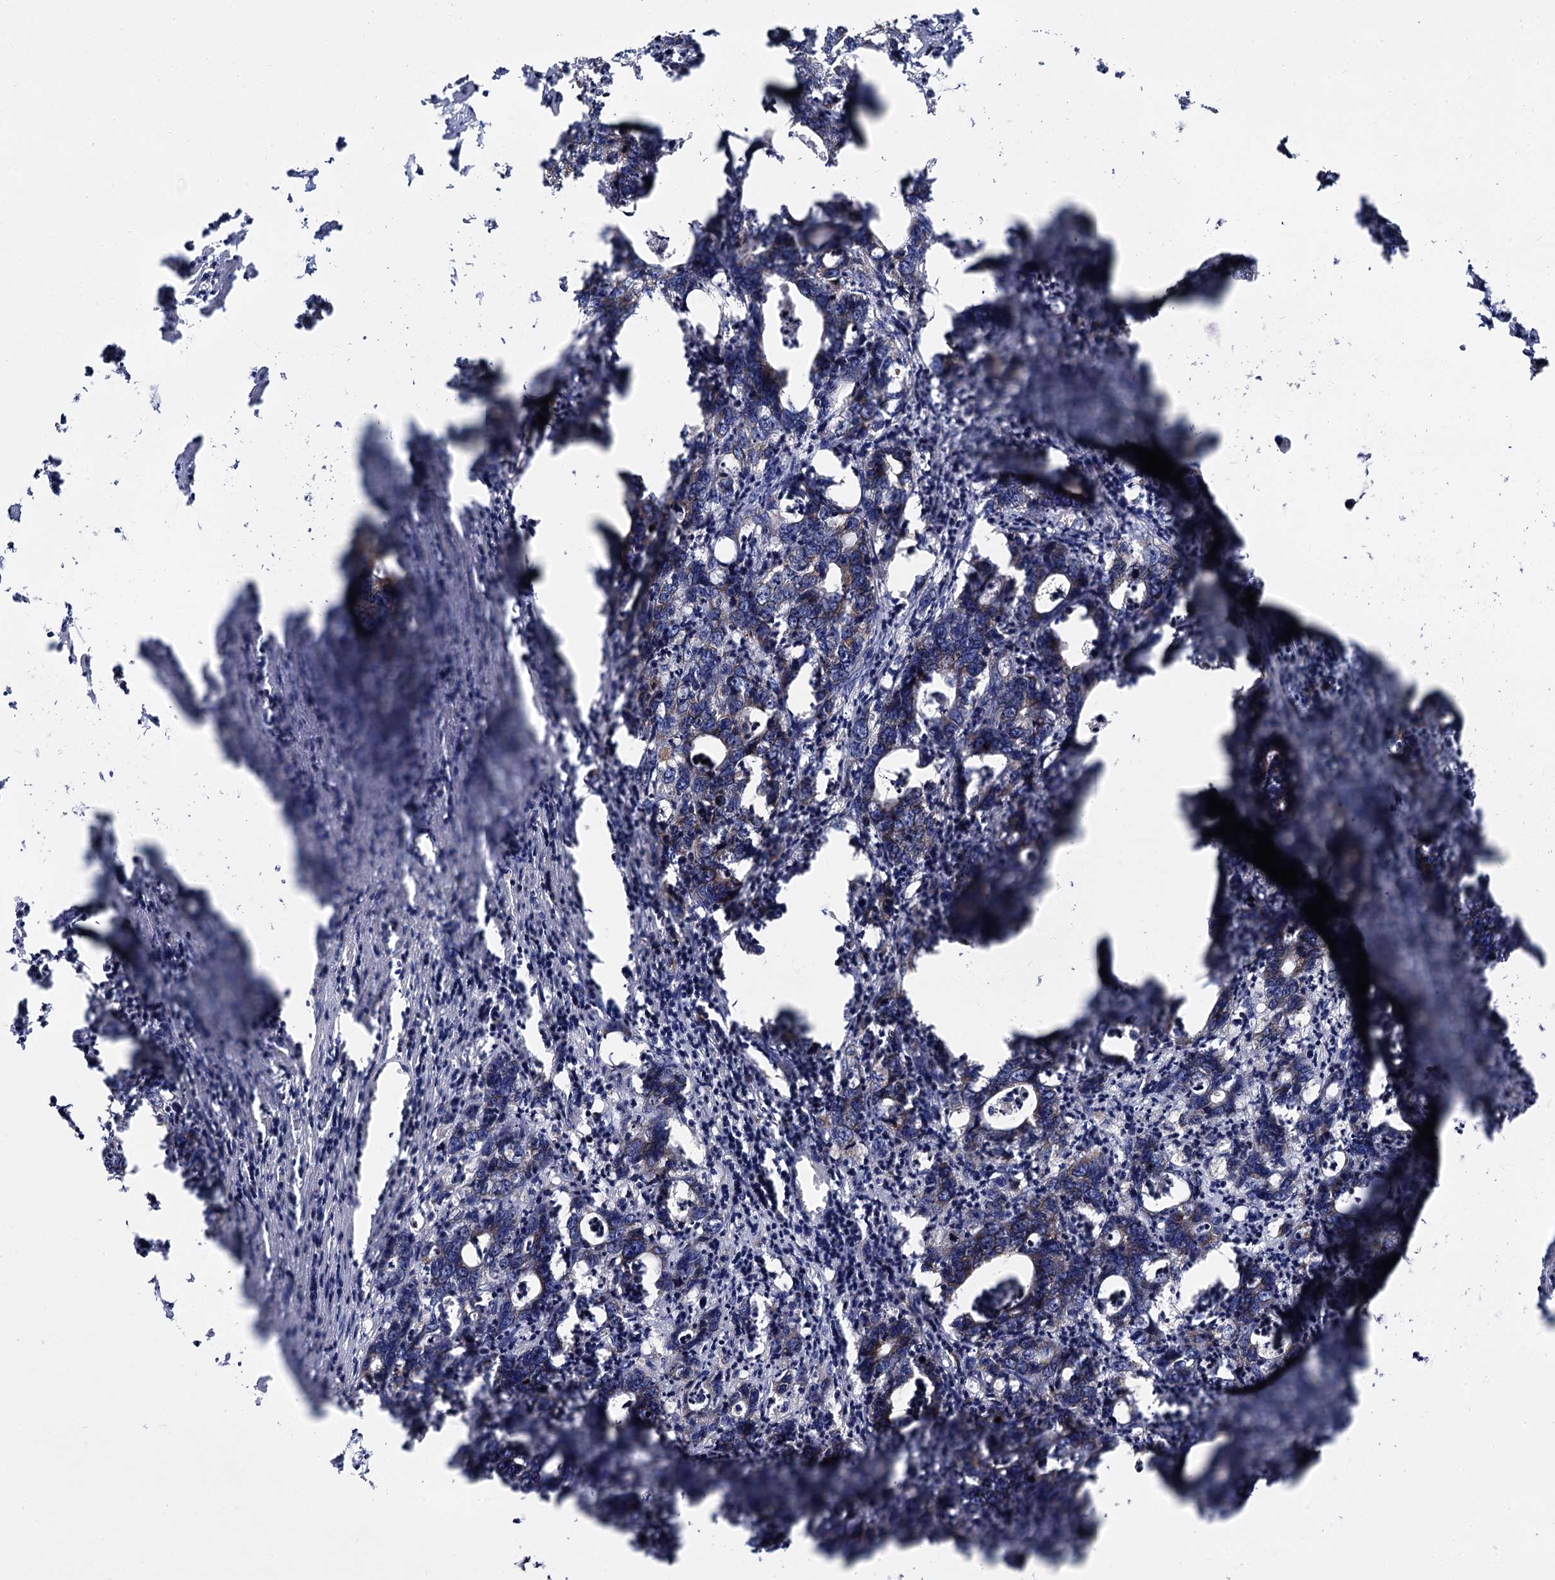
{"staining": {"intensity": "moderate", "quantity": "<25%", "location": "cytoplasmic/membranous"}, "tissue": "colorectal cancer", "cell_type": "Tumor cells", "image_type": "cancer", "snomed": [{"axis": "morphology", "description": "Adenocarcinoma, NOS"}, {"axis": "topography", "description": "Colon"}], "caption": "Colorectal adenocarcinoma stained for a protein exhibits moderate cytoplasmic/membranous positivity in tumor cells. The staining was performed using DAB (3,3'-diaminobenzidine), with brown indicating positive protein expression. Nuclei are stained blue with hematoxylin.", "gene": "IQCH", "patient": {"sex": "female", "age": 75}}